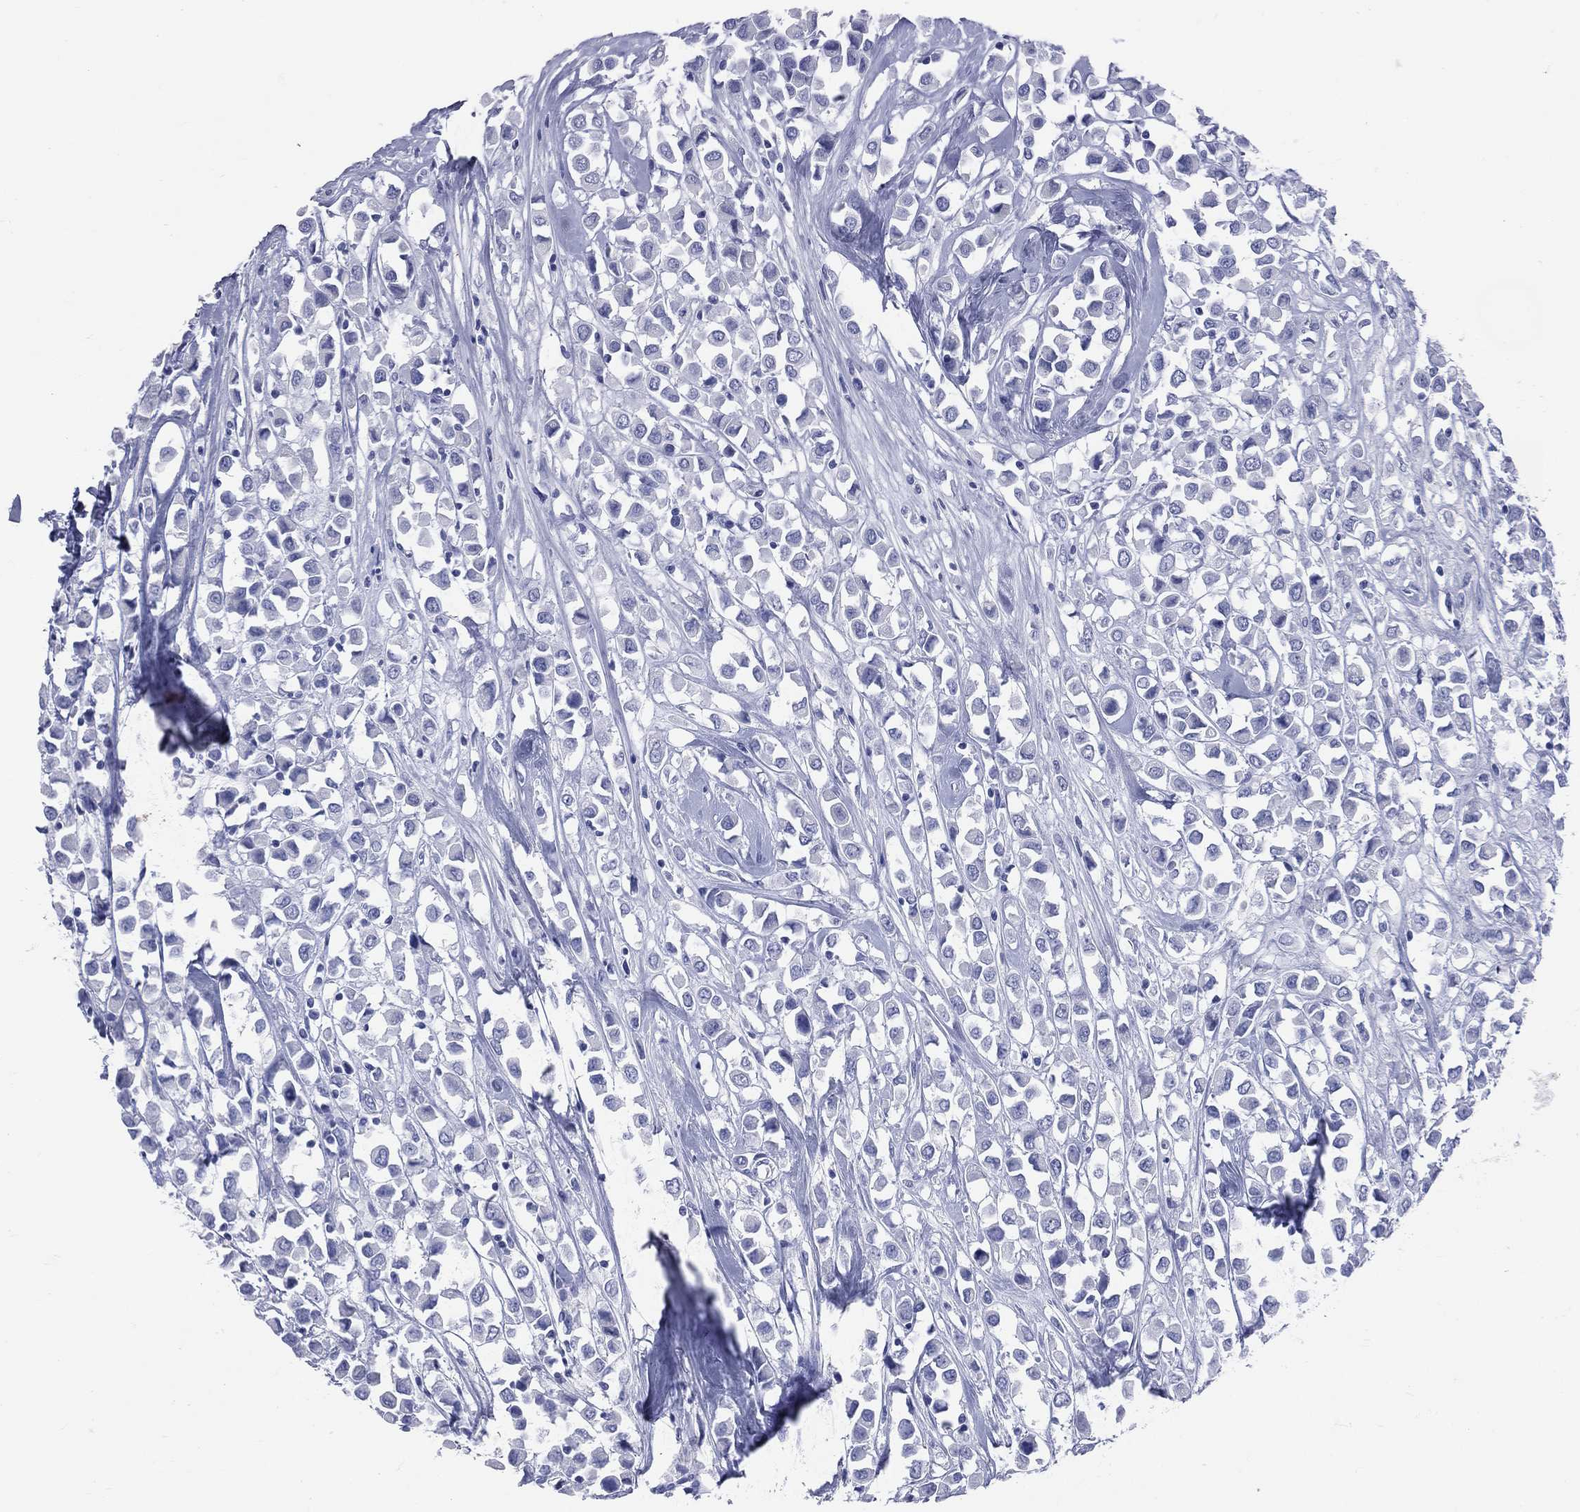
{"staining": {"intensity": "negative", "quantity": "none", "location": "none"}, "tissue": "breast cancer", "cell_type": "Tumor cells", "image_type": "cancer", "snomed": [{"axis": "morphology", "description": "Duct carcinoma"}, {"axis": "topography", "description": "Breast"}], "caption": "This is an IHC histopathology image of human breast infiltrating ductal carcinoma. There is no staining in tumor cells.", "gene": "PGLYRP1", "patient": {"sex": "female", "age": 61}}